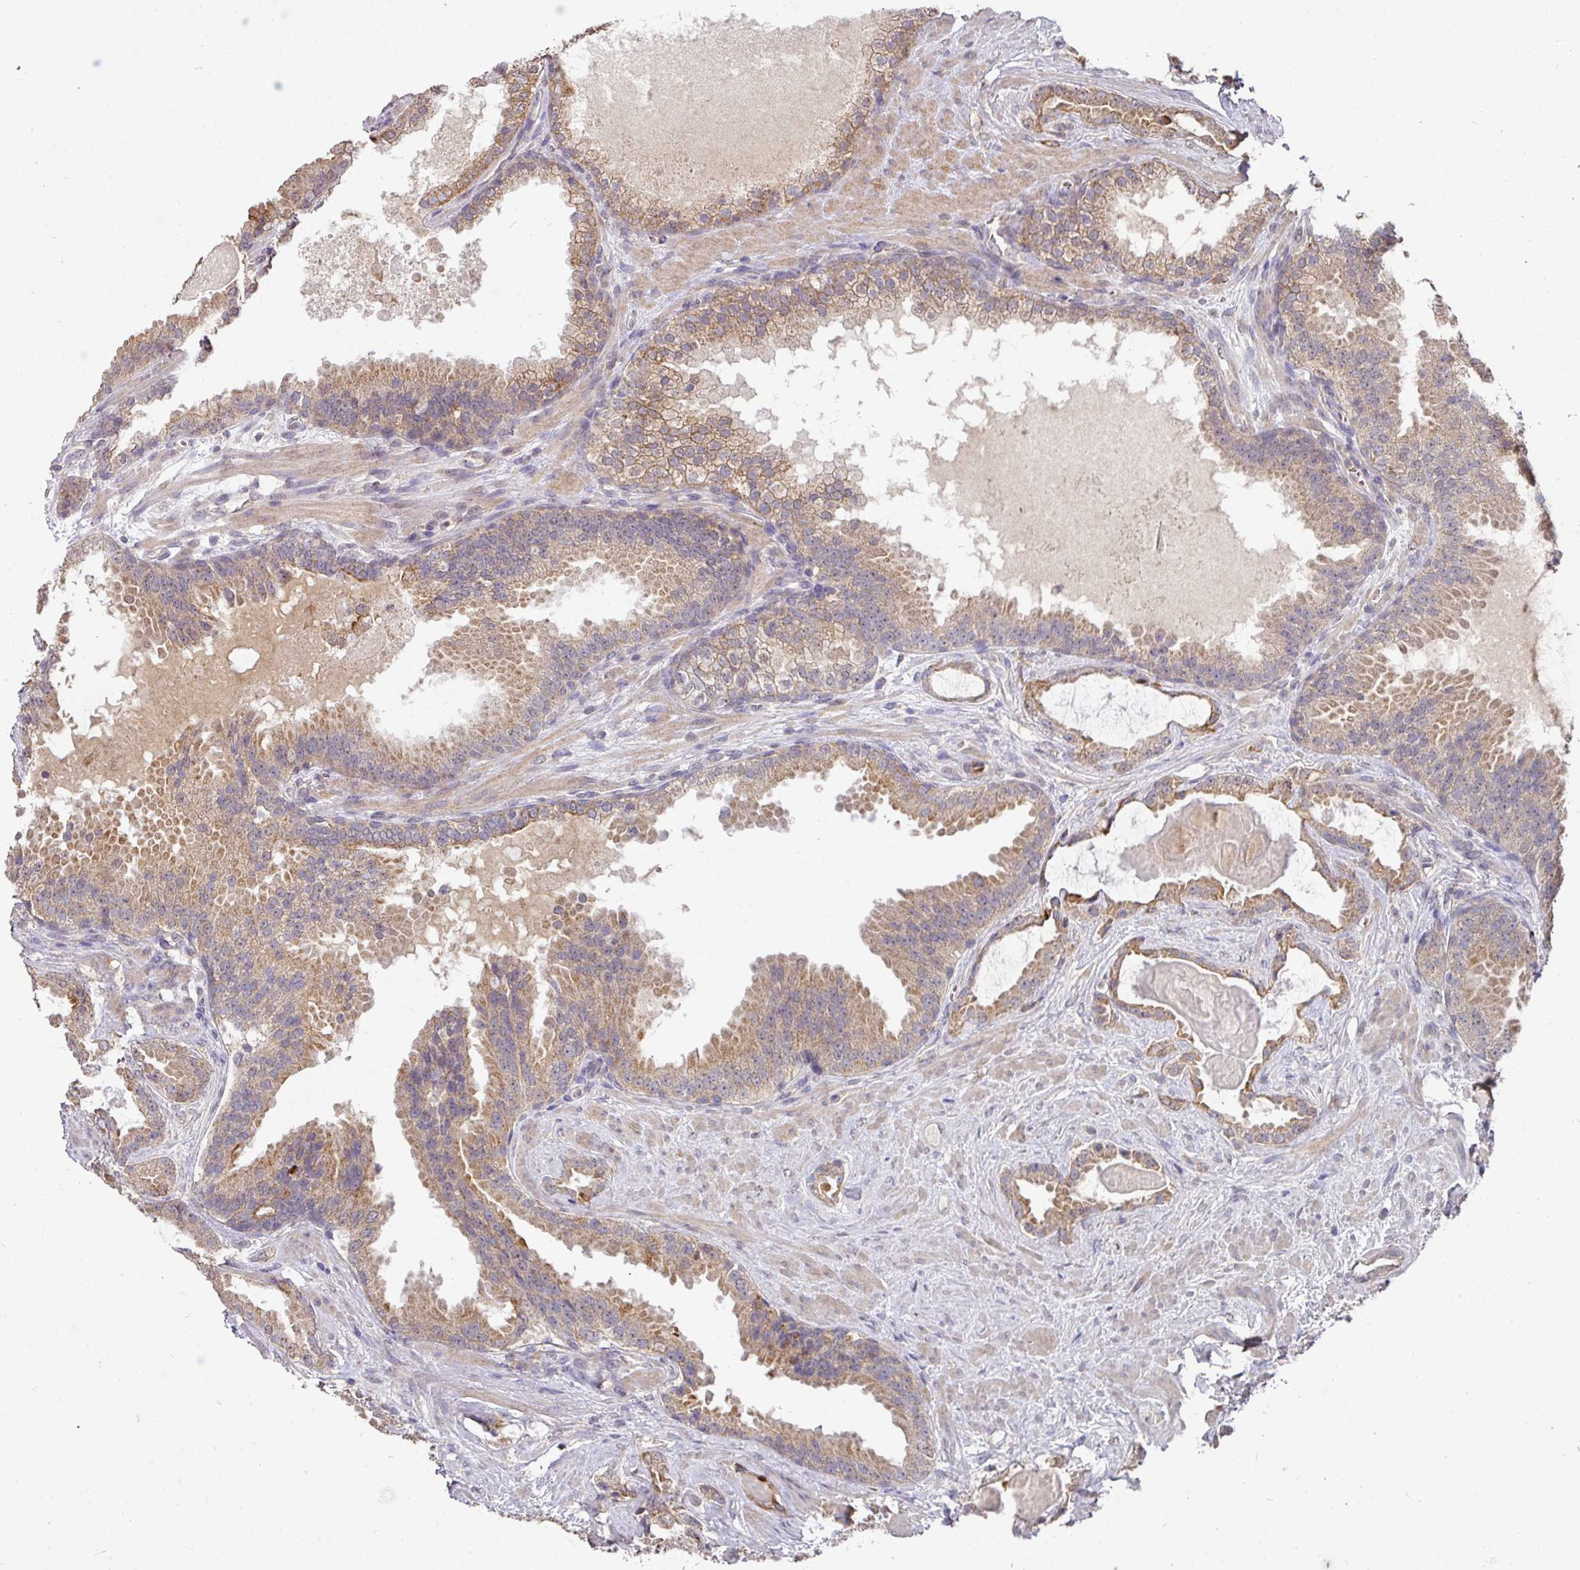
{"staining": {"intensity": "moderate", "quantity": ">75%", "location": "cytoplasmic/membranous"}, "tissue": "prostate cancer", "cell_type": "Tumor cells", "image_type": "cancer", "snomed": [{"axis": "morphology", "description": "Adenocarcinoma, Low grade"}, {"axis": "topography", "description": "Prostate"}], "caption": "Protein positivity by immunohistochemistry exhibits moderate cytoplasmic/membranous positivity in approximately >75% of tumor cells in prostate cancer.", "gene": "EXTL3", "patient": {"sex": "male", "age": 62}}